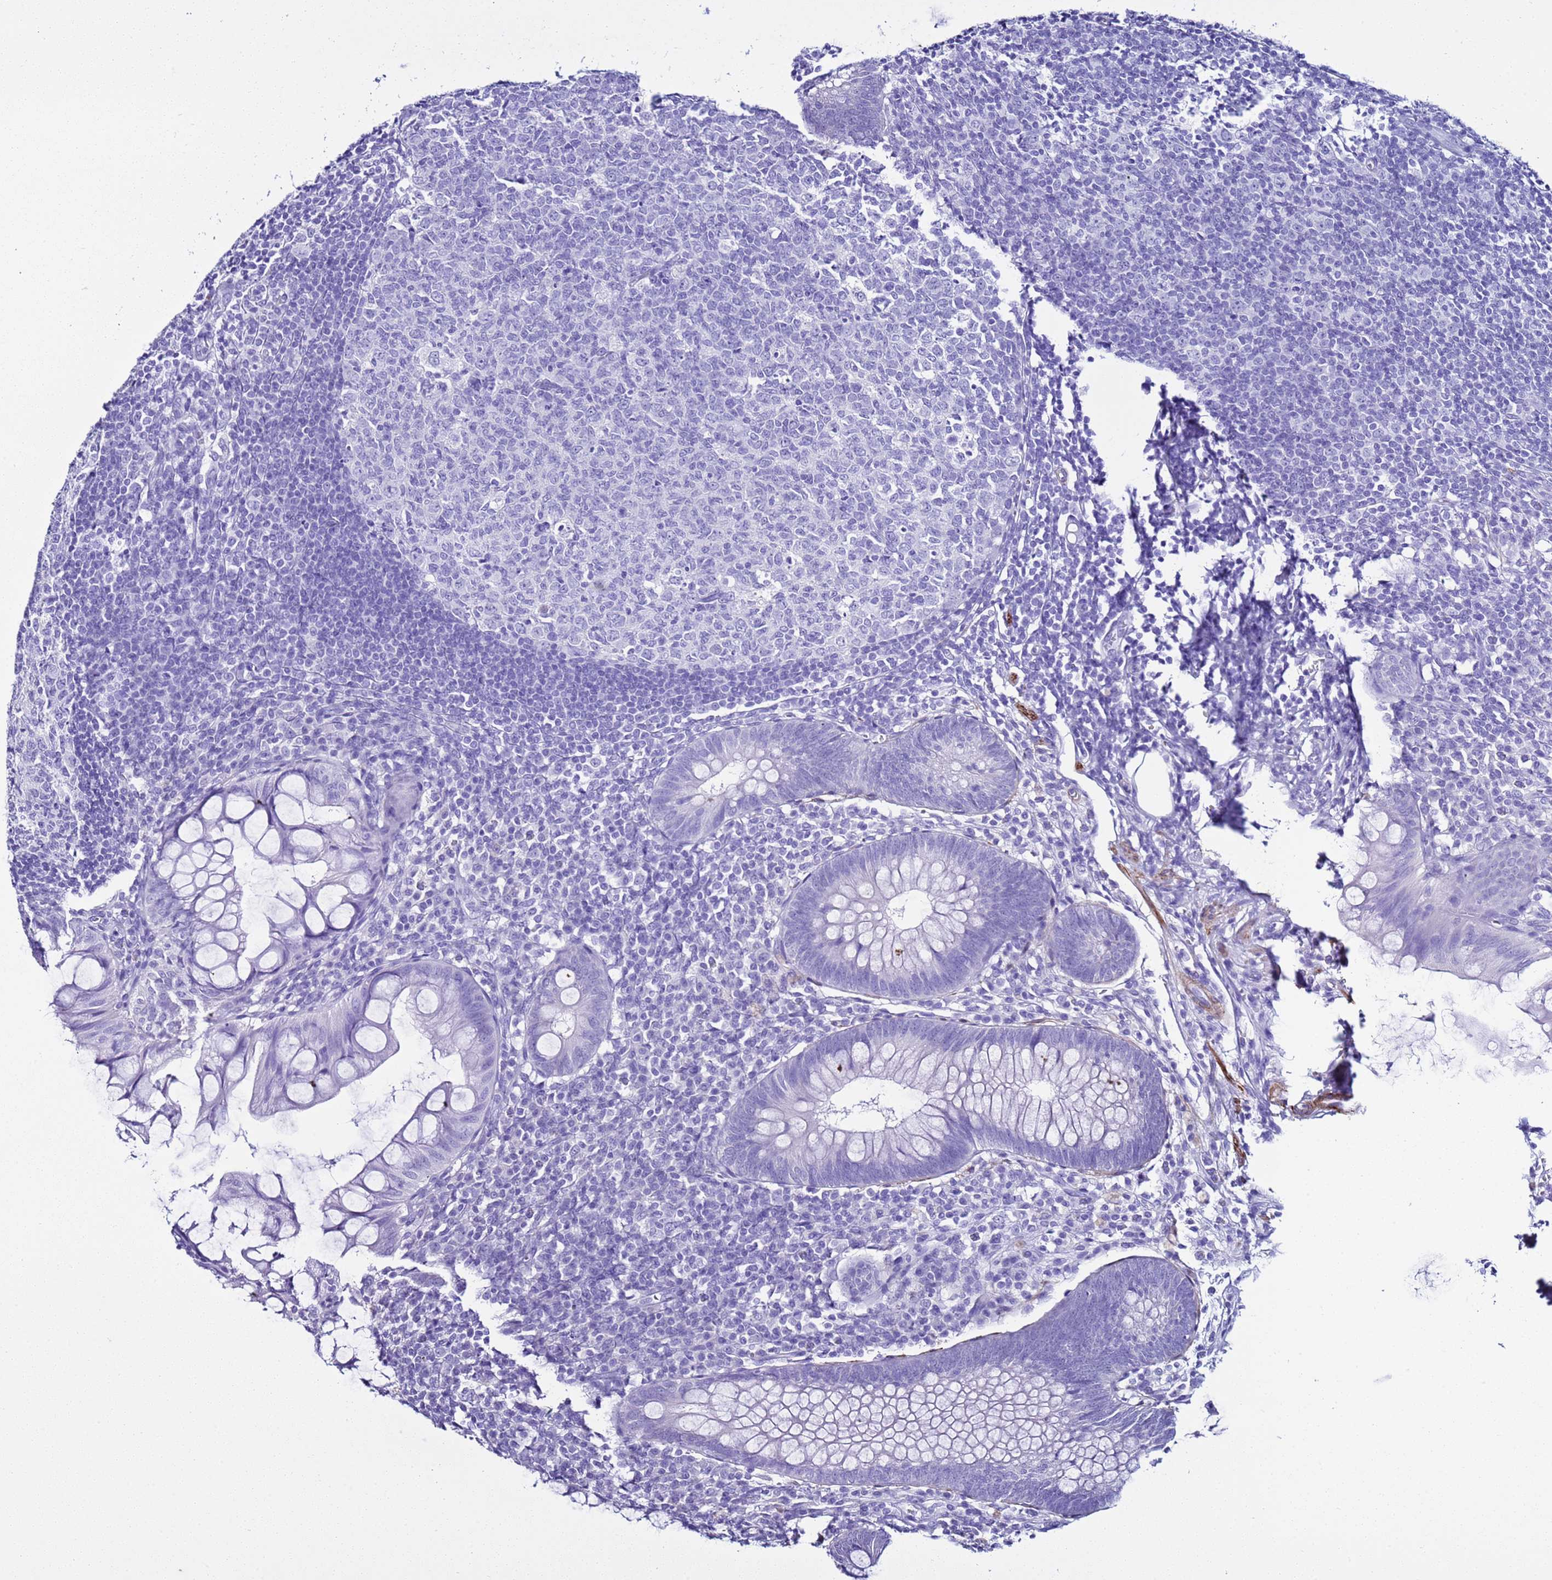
{"staining": {"intensity": "negative", "quantity": "none", "location": "none"}, "tissue": "appendix", "cell_type": "Glandular cells", "image_type": "normal", "snomed": [{"axis": "morphology", "description": "Normal tissue, NOS"}, {"axis": "topography", "description": "Appendix"}], "caption": "A high-resolution micrograph shows immunohistochemistry staining of unremarkable appendix, which demonstrates no significant positivity in glandular cells.", "gene": "LCMT1", "patient": {"sex": "male", "age": 56}}